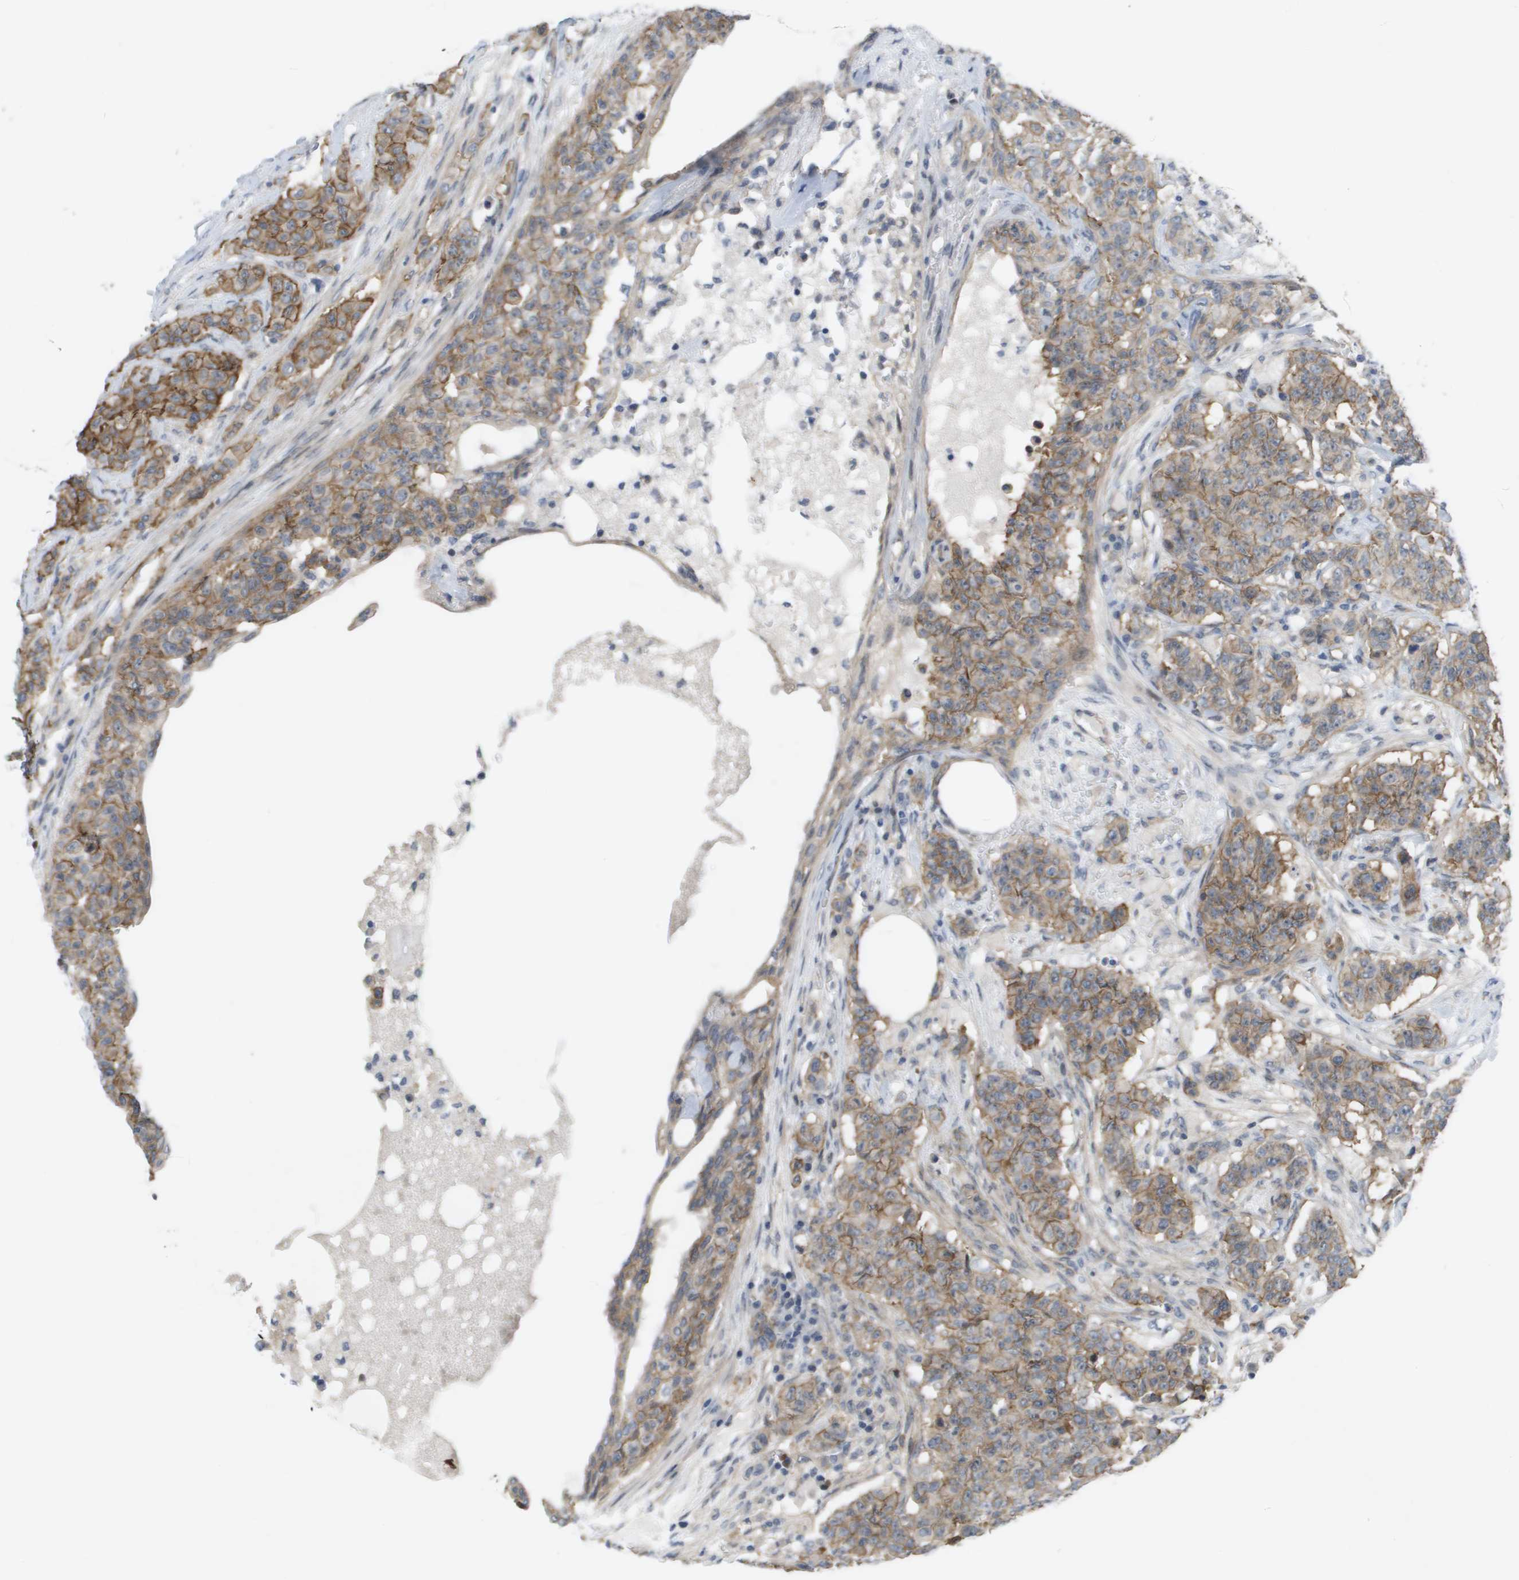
{"staining": {"intensity": "moderate", "quantity": ">75%", "location": "cytoplasmic/membranous"}, "tissue": "breast cancer", "cell_type": "Tumor cells", "image_type": "cancer", "snomed": [{"axis": "morphology", "description": "Normal tissue, NOS"}, {"axis": "morphology", "description": "Duct carcinoma"}, {"axis": "topography", "description": "Breast"}], "caption": "A medium amount of moderate cytoplasmic/membranous staining is present in about >75% of tumor cells in breast cancer tissue.", "gene": "MTARC2", "patient": {"sex": "female", "age": 40}}